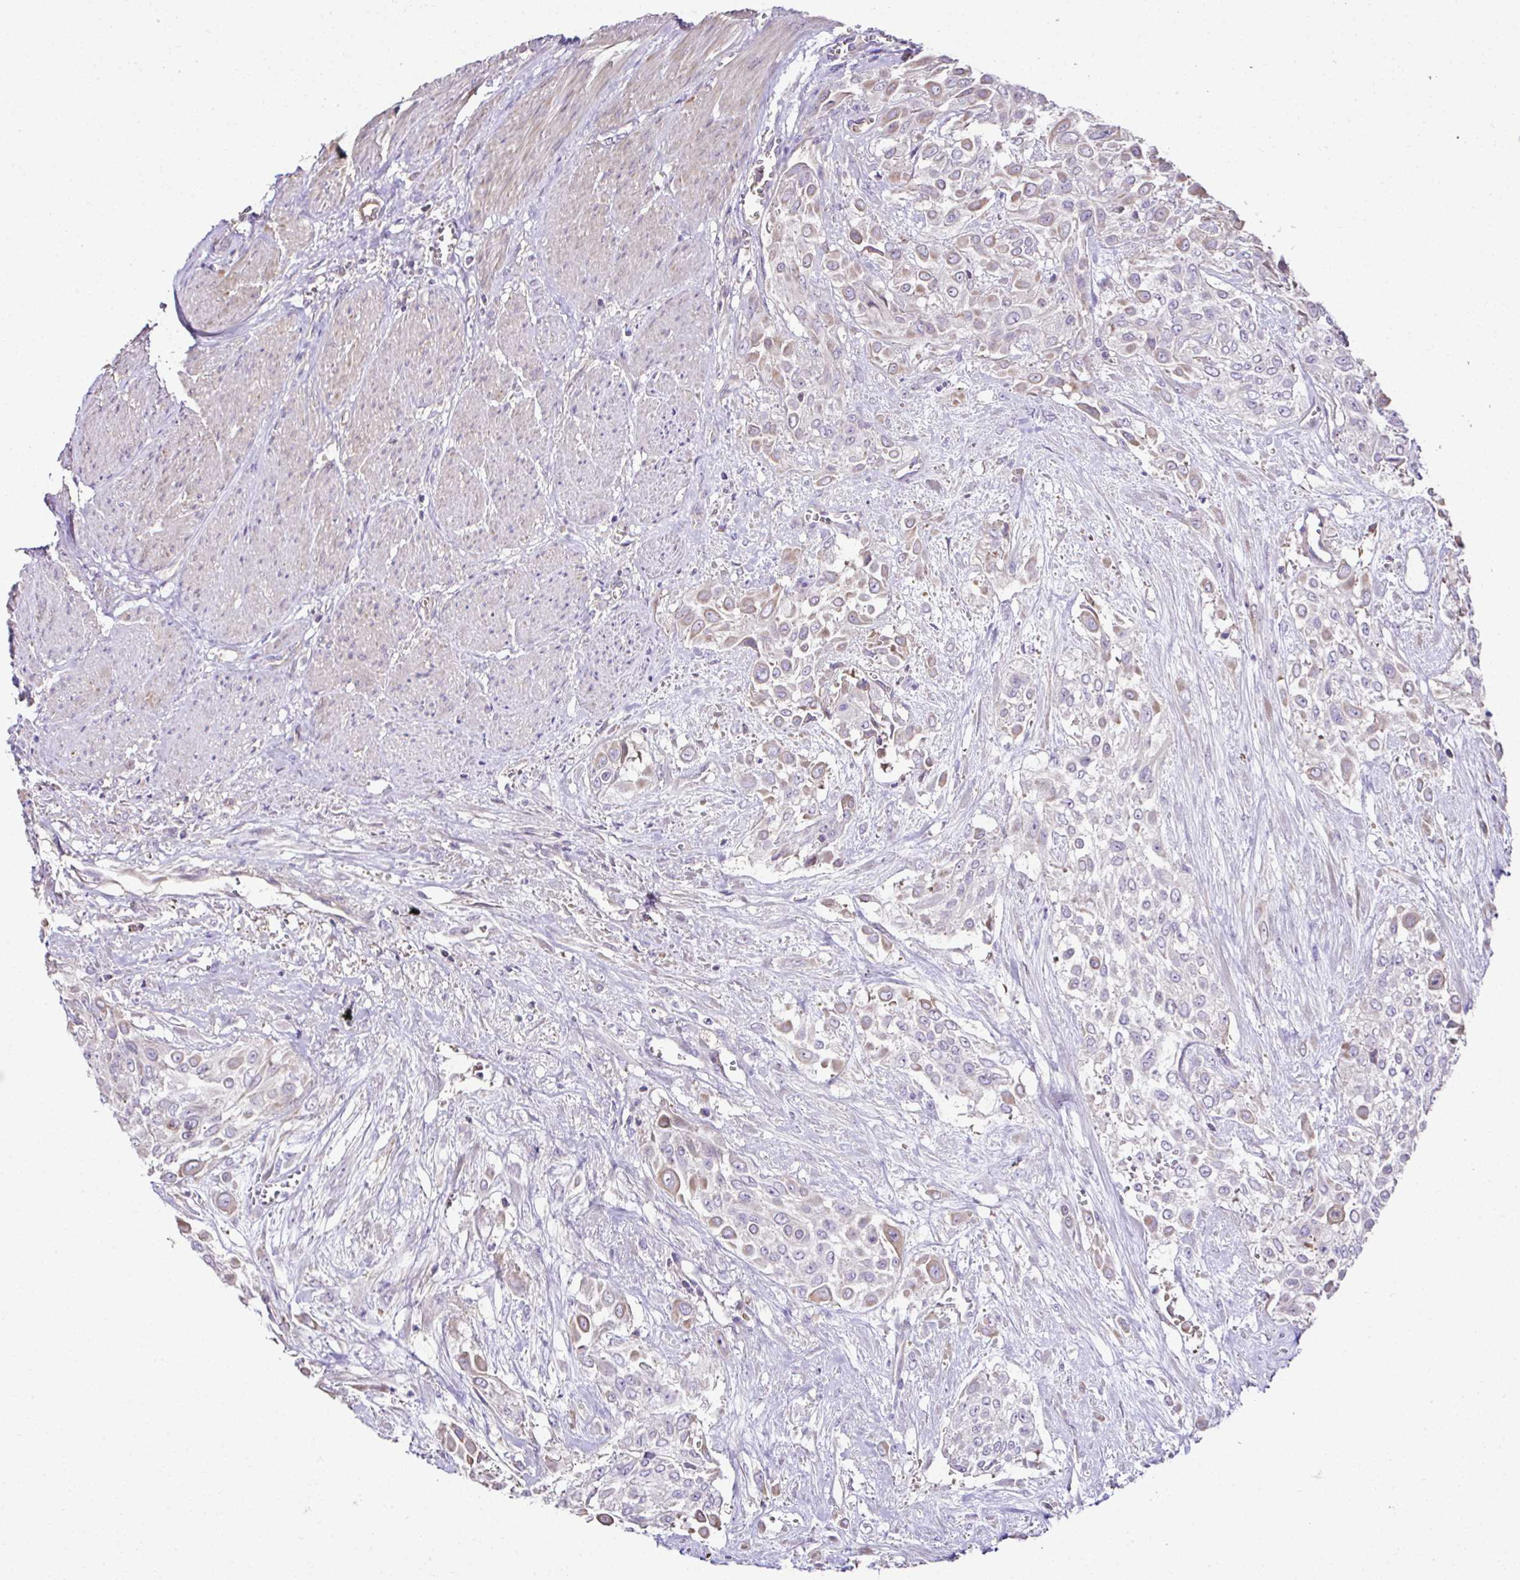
{"staining": {"intensity": "weak", "quantity": "25%-75%", "location": "cytoplasmic/membranous"}, "tissue": "urothelial cancer", "cell_type": "Tumor cells", "image_type": "cancer", "snomed": [{"axis": "morphology", "description": "Urothelial carcinoma, High grade"}, {"axis": "topography", "description": "Urinary bladder"}], "caption": "The image demonstrates immunohistochemical staining of high-grade urothelial carcinoma. There is weak cytoplasmic/membranous positivity is present in approximately 25%-75% of tumor cells. (IHC, brightfield microscopy, high magnification).", "gene": "CCDC85C", "patient": {"sex": "male", "age": 57}}